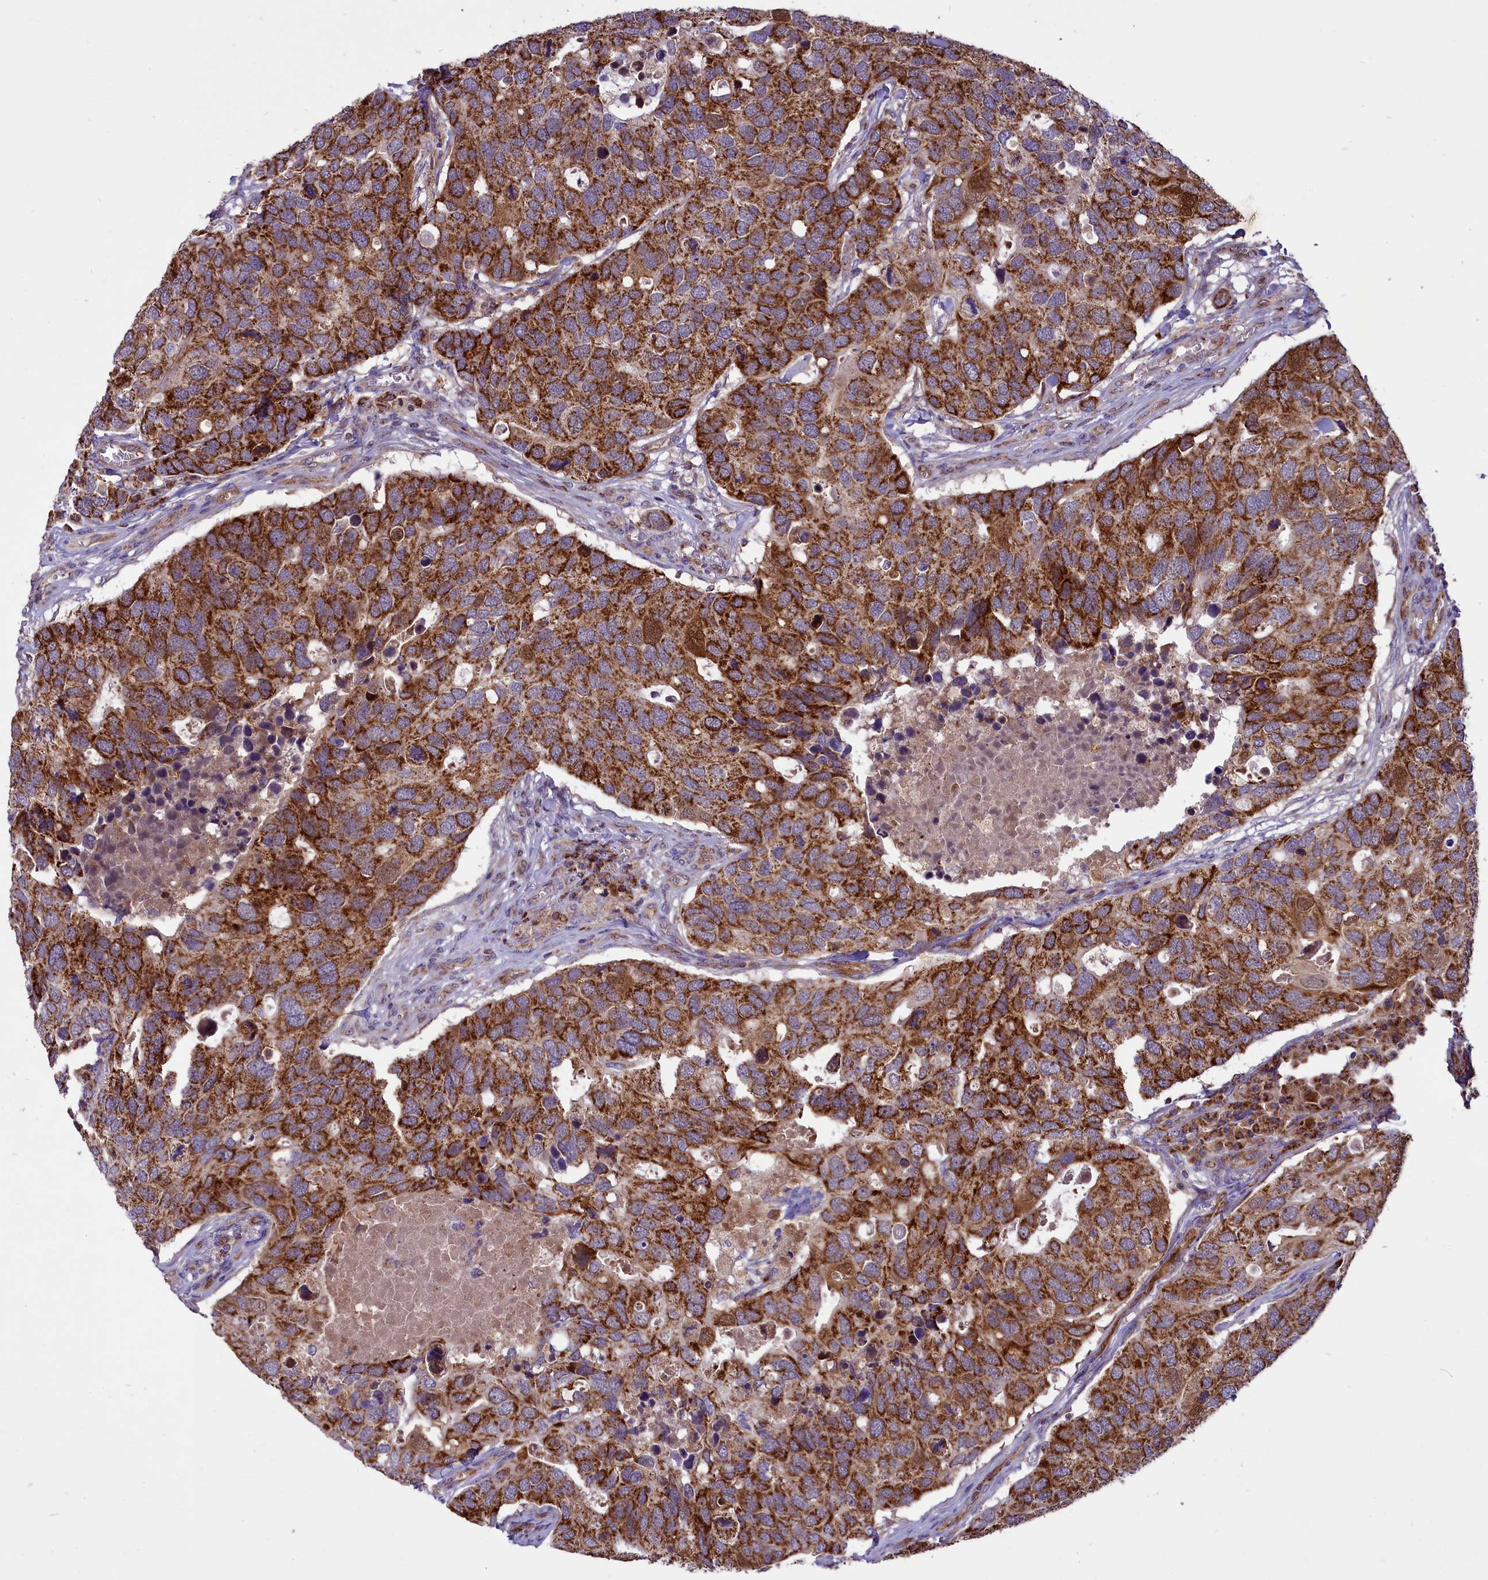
{"staining": {"intensity": "strong", "quantity": ">75%", "location": "cytoplasmic/membranous"}, "tissue": "breast cancer", "cell_type": "Tumor cells", "image_type": "cancer", "snomed": [{"axis": "morphology", "description": "Duct carcinoma"}, {"axis": "topography", "description": "Breast"}], "caption": "Immunohistochemical staining of human breast cancer exhibits high levels of strong cytoplasmic/membranous protein staining in about >75% of tumor cells.", "gene": "COX17", "patient": {"sex": "female", "age": 83}}